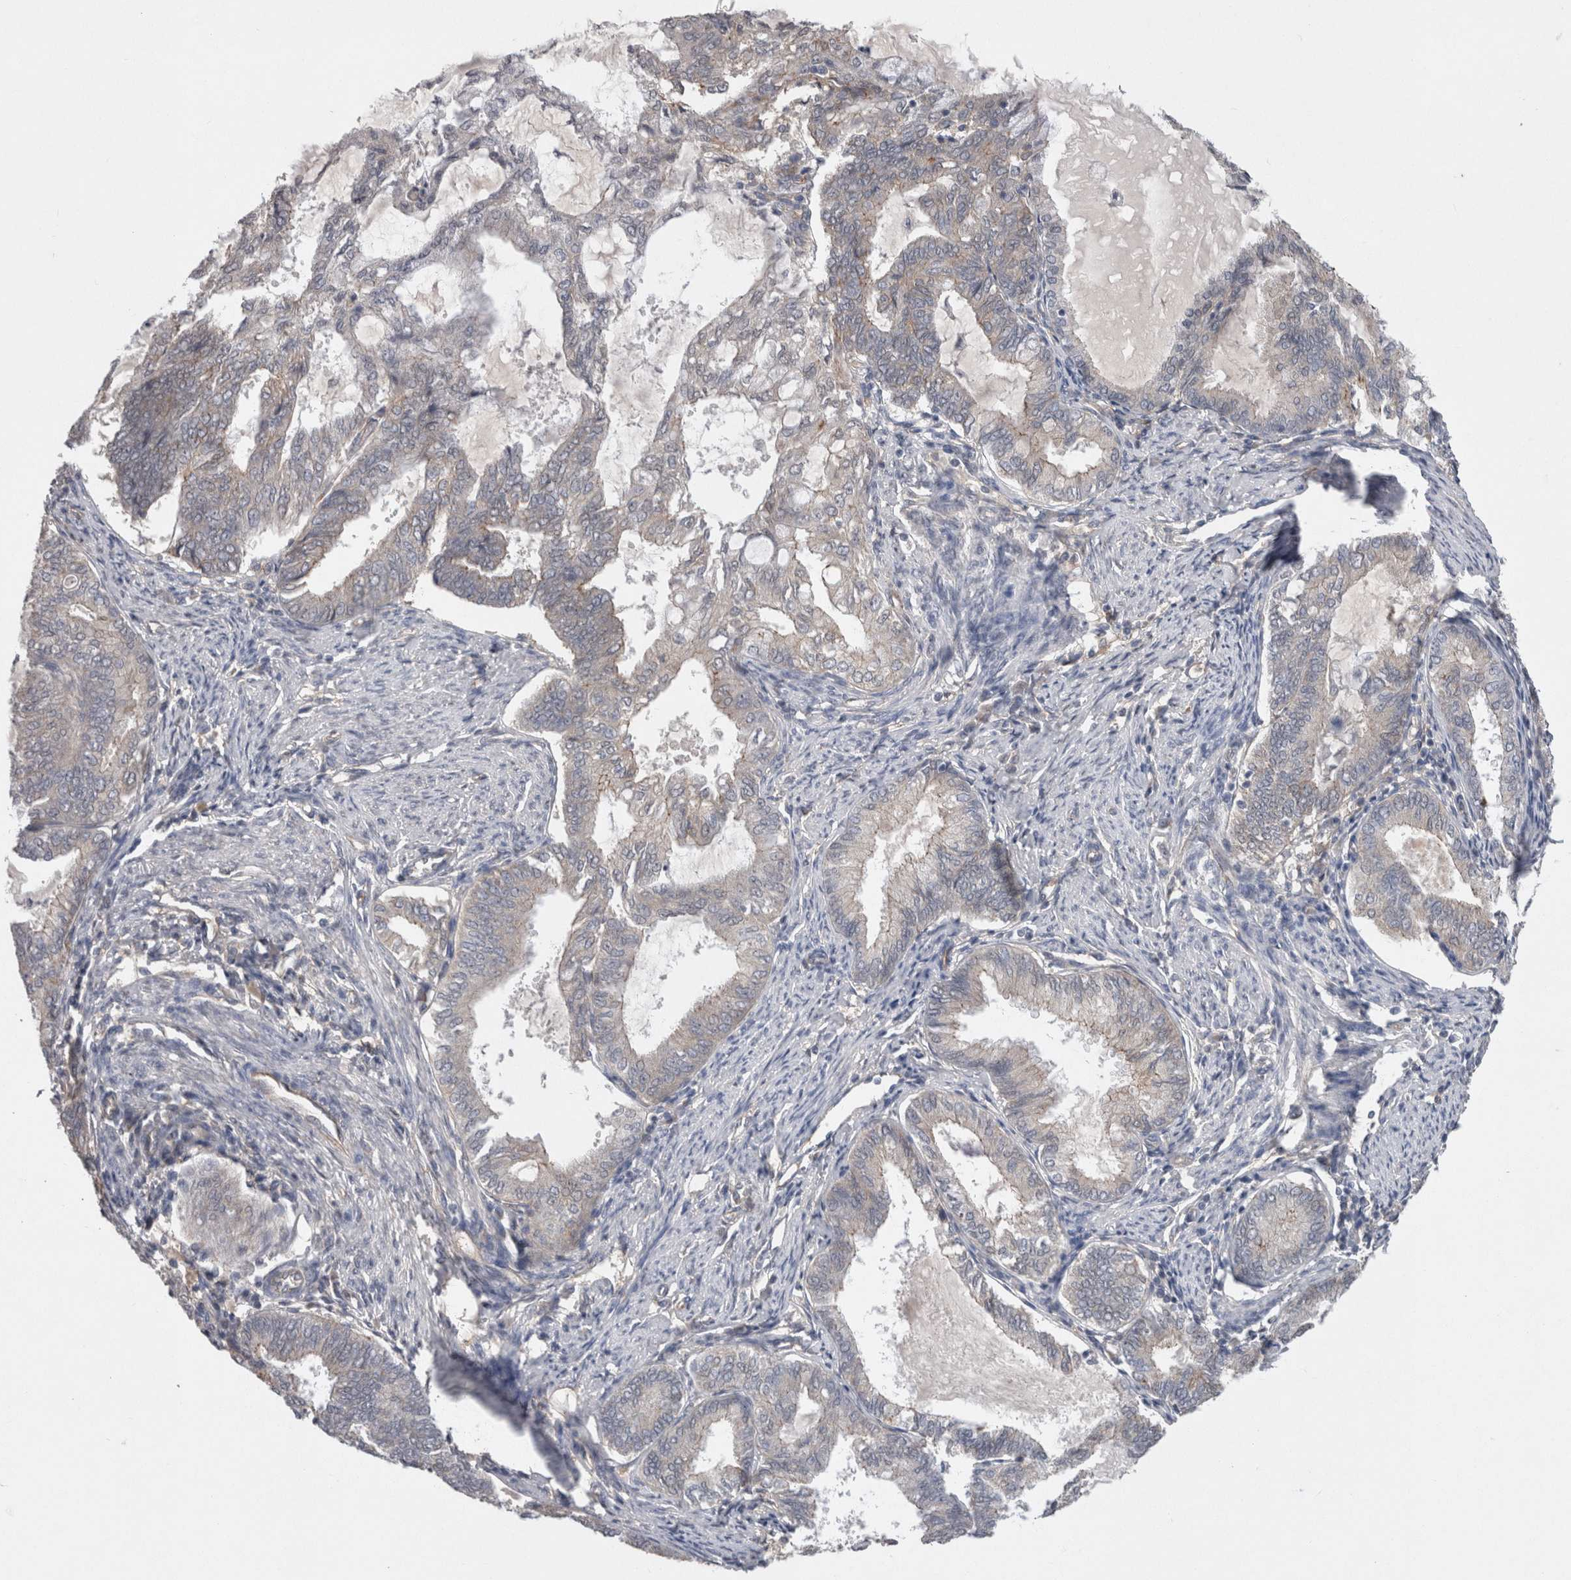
{"staining": {"intensity": "weak", "quantity": "<25%", "location": "cytoplasmic/membranous"}, "tissue": "endometrial cancer", "cell_type": "Tumor cells", "image_type": "cancer", "snomed": [{"axis": "morphology", "description": "Adenocarcinoma, NOS"}, {"axis": "topography", "description": "Endometrium"}], "caption": "There is no significant positivity in tumor cells of adenocarcinoma (endometrial).", "gene": "NECTIN2", "patient": {"sex": "female", "age": 86}}